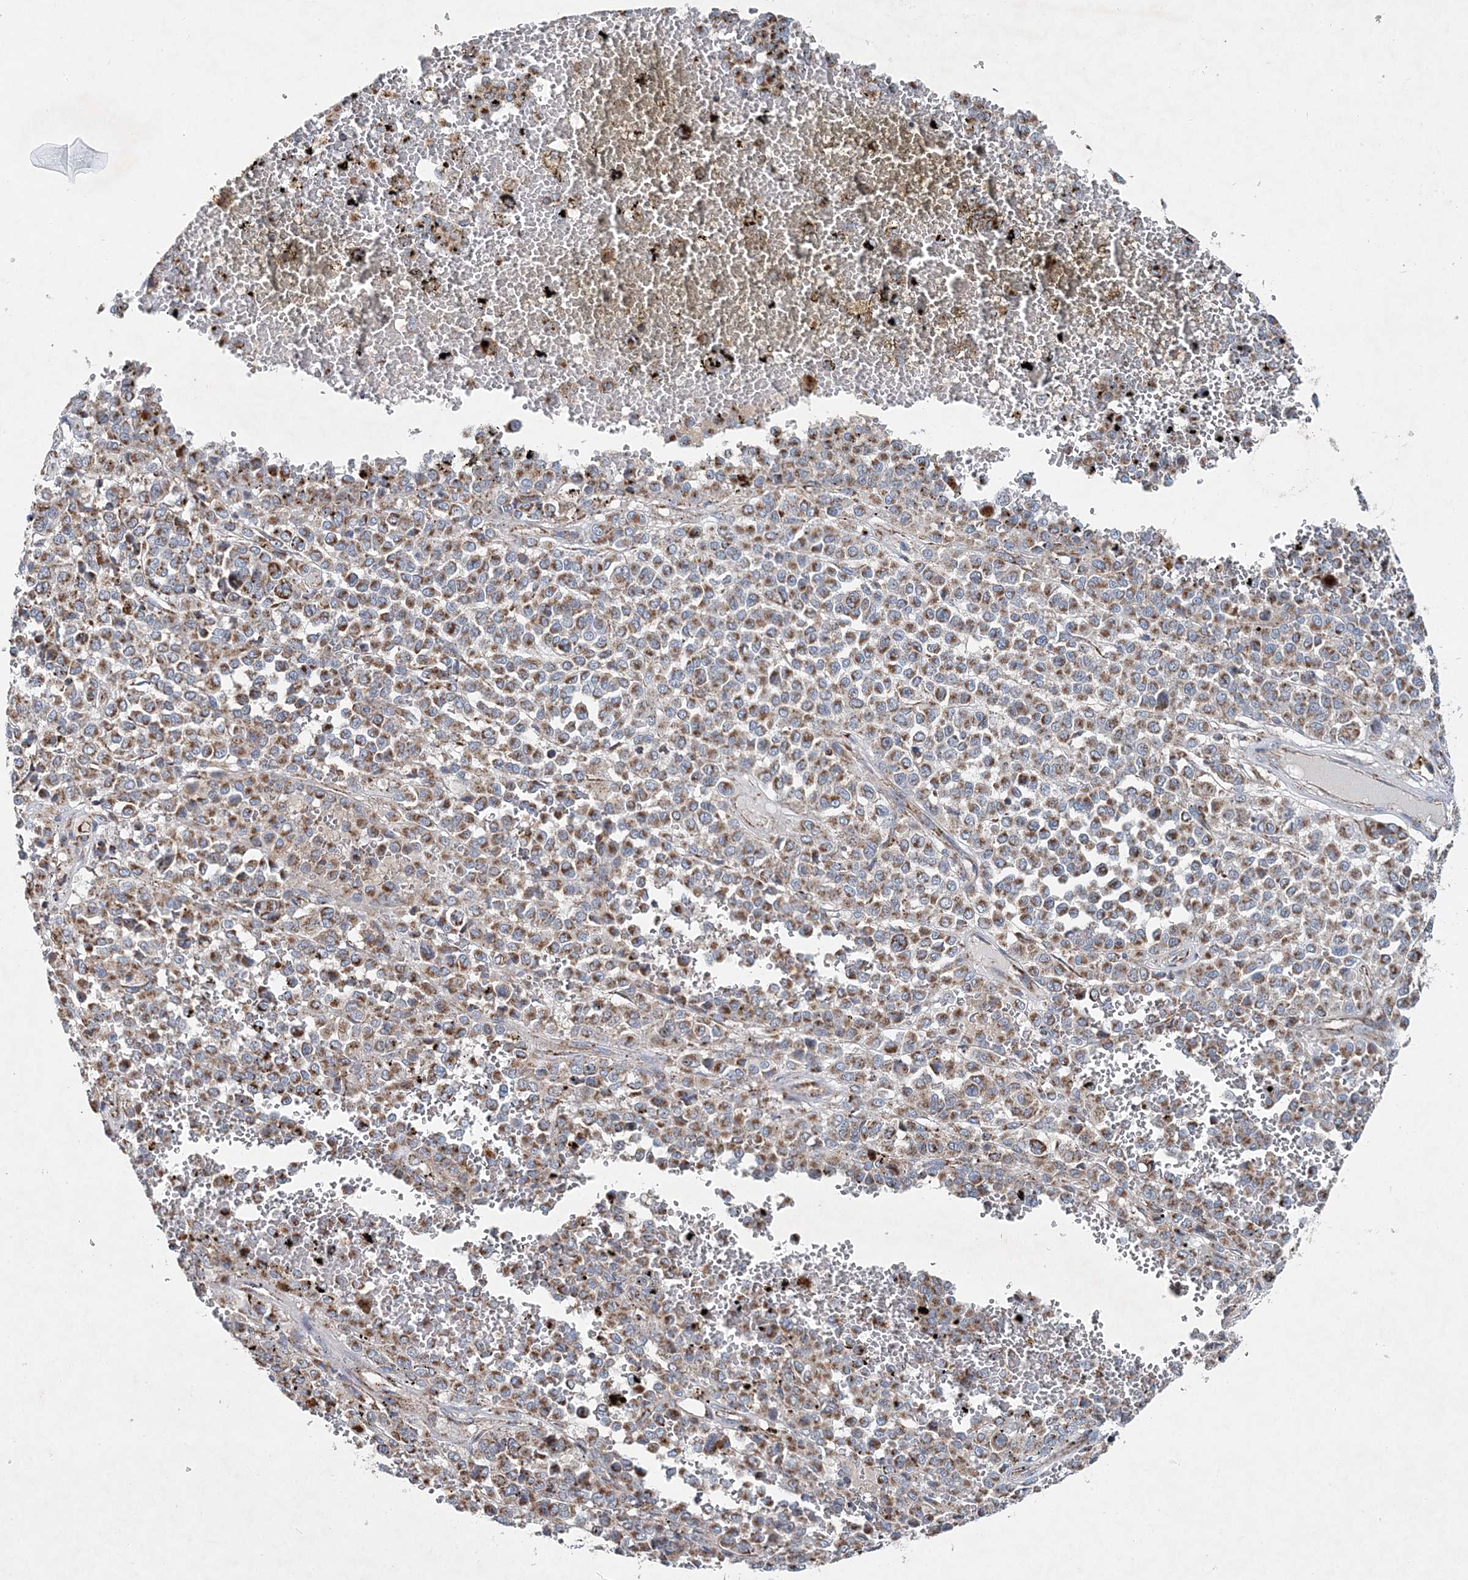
{"staining": {"intensity": "moderate", "quantity": ">75%", "location": "cytoplasmic/membranous"}, "tissue": "melanoma", "cell_type": "Tumor cells", "image_type": "cancer", "snomed": [{"axis": "morphology", "description": "Malignant melanoma, Metastatic site"}, {"axis": "topography", "description": "Pancreas"}], "caption": "Immunohistochemical staining of melanoma demonstrates medium levels of moderate cytoplasmic/membranous expression in about >75% of tumor cells.", "gene": "SPAG16", "patient": {"sex": "female", "age": 30}}